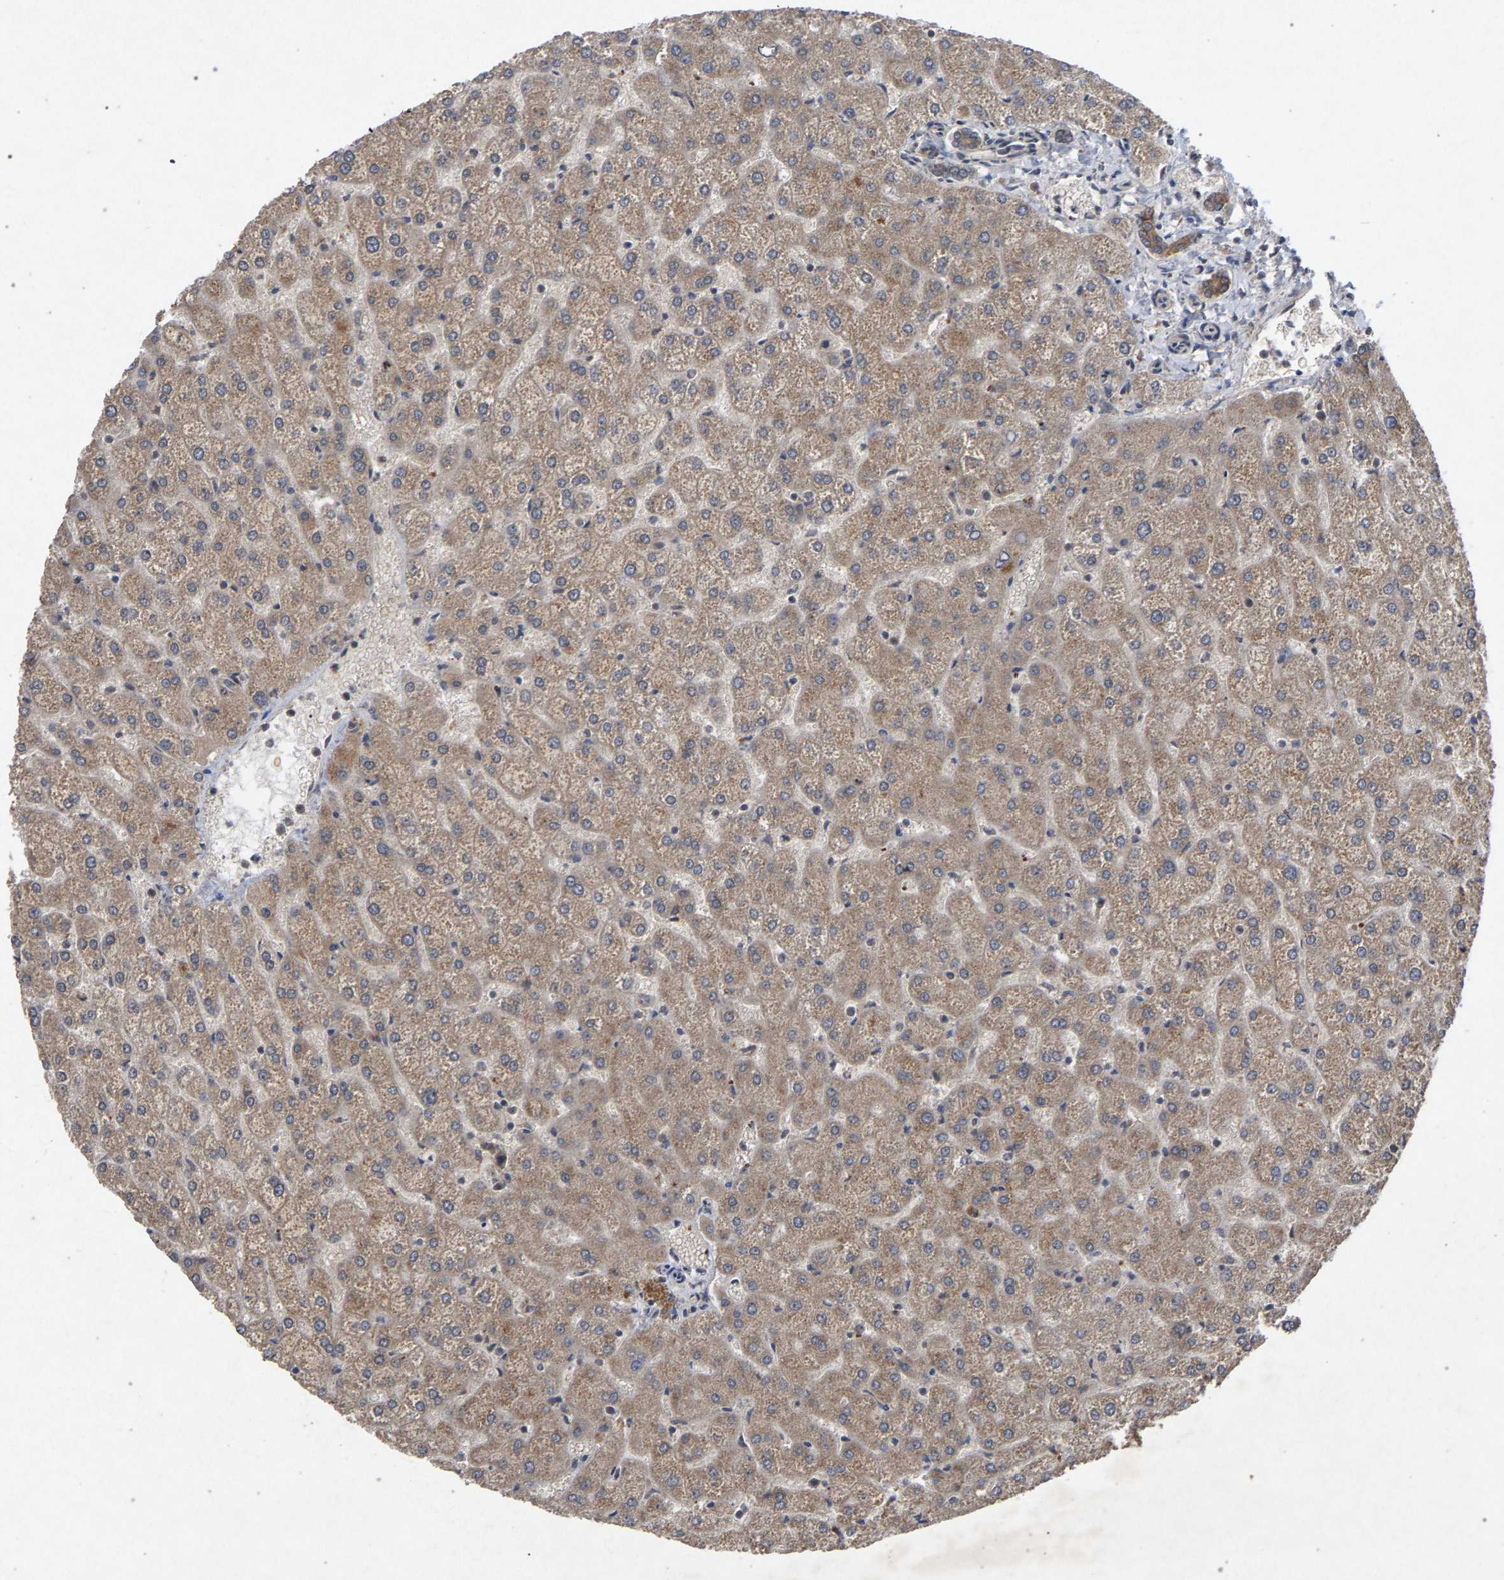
{"staining": {"intensity": "moderate", "quantity": ">75%", "location": "cytoplasmic/membranous"}, "tissue": "liver", "cell_type": "Cholangiocytes", "image_type": "normal", "snomed": [{"axis": "morphology", "description": "Normal tissue, NOS"}, {"axis": "topography", "description": "Liver"}], "caption": "Immunohistochemistry (IHC) image of unremarkable human liver stained for a protein (brown), which reveals medium levels of moderate cytoplasmic/membranous positivity in about >75% of cholangiocytes.", "gene": "SLC4A4", "patient": {"sex": "female", "age": 32}}